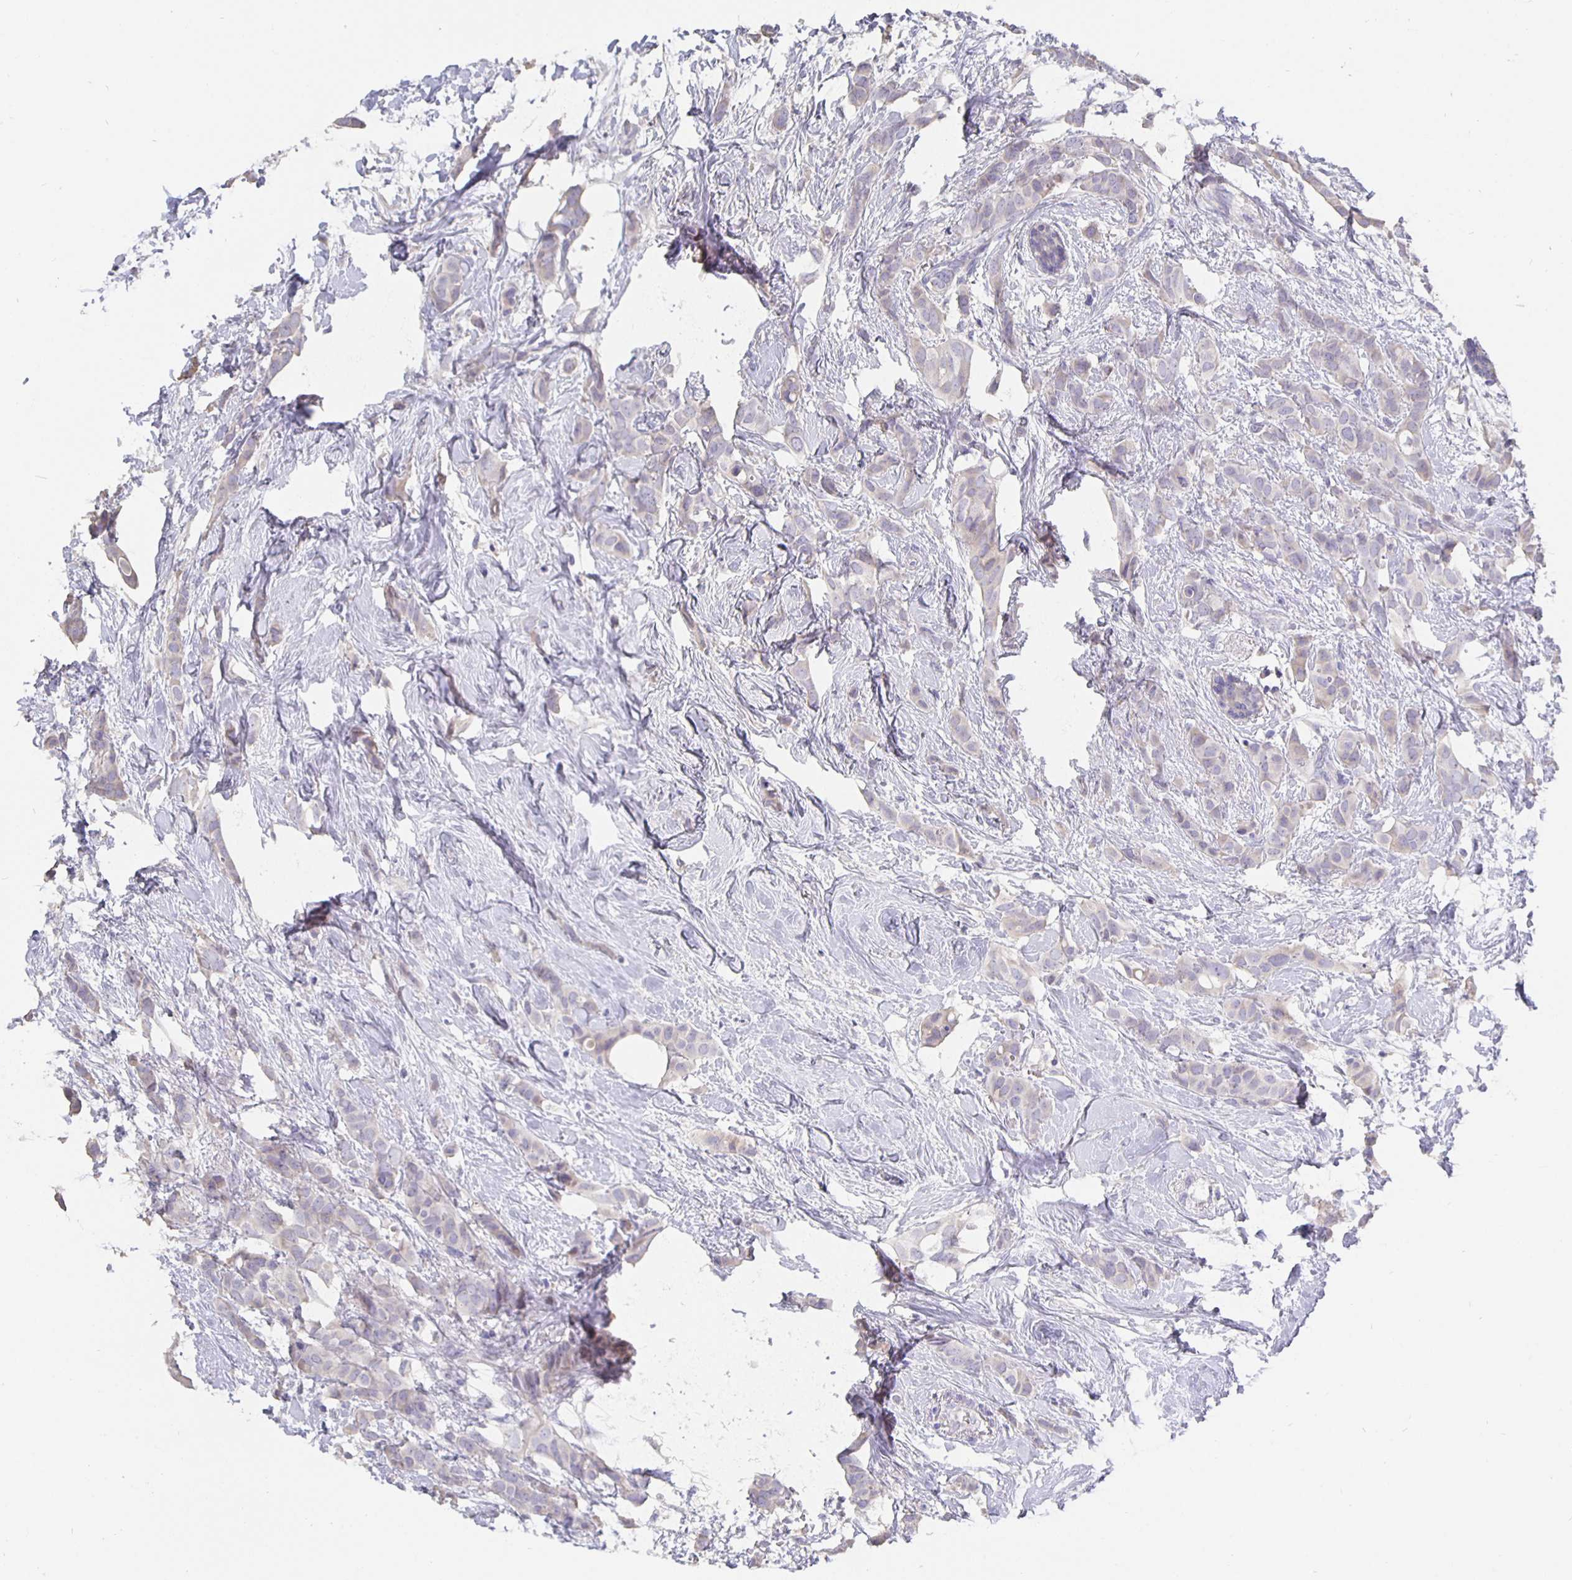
{"staining": {"intensity": "negative", "quantity": "none", "location": "none"}, "tissue": "breast cancer", "cell_type": "Tumor cells", "image_type": "cancer", "snomed": [{"axis": "morphology", "description": "Duct carcinoma"}, {"axis": "topography", "description": "Breast"}], "caption": "This is an immunohistochemistry image of invasive ductal carcinoma (breast). There is no positivity in tumor cells.", "gene": "CFAP74", "patient": {"sex": "female", "age": 62}}